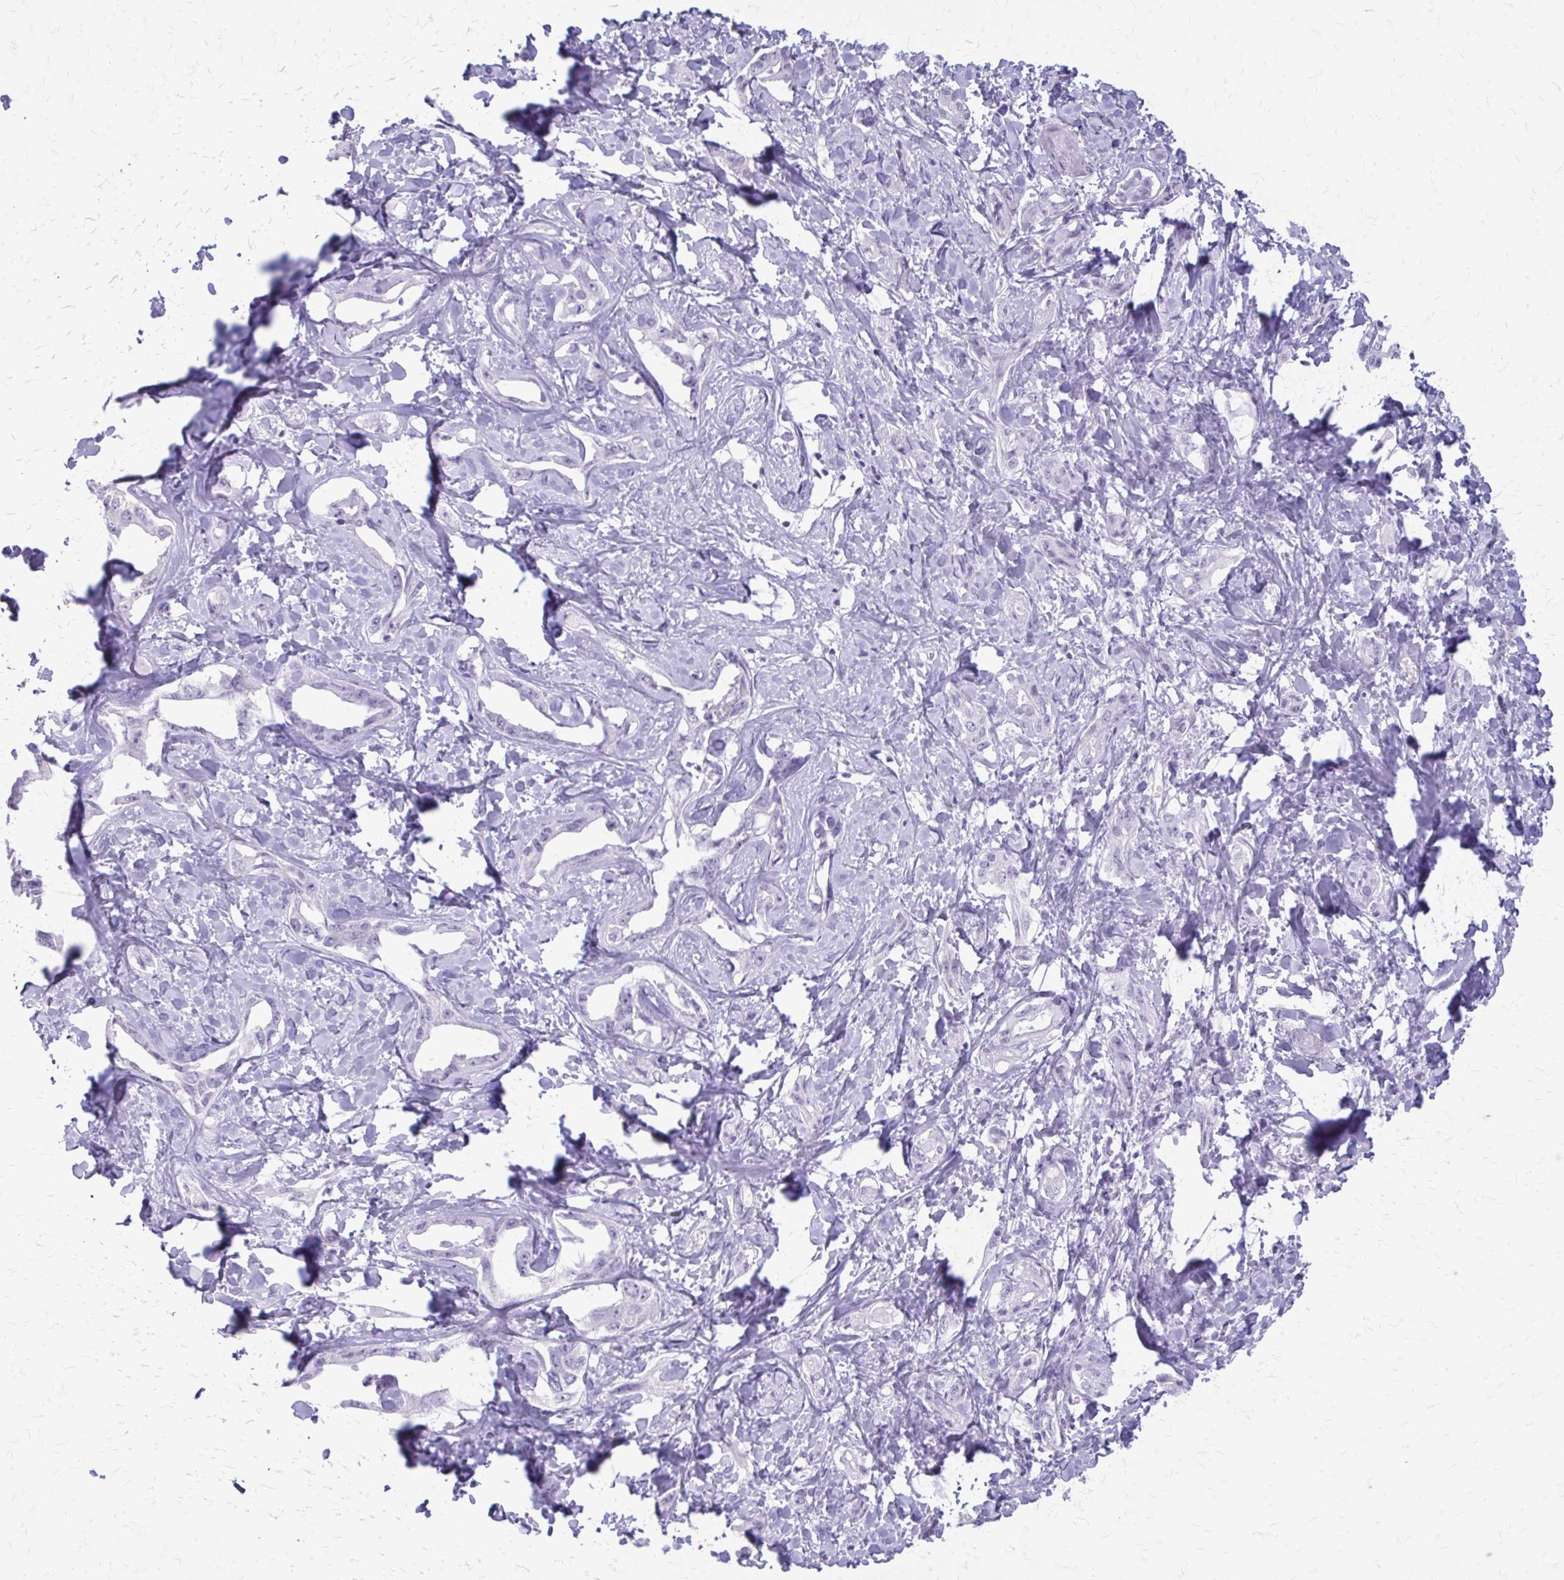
{"staining": {"intensity": "negative", "quantity": "none", "location": "none"}, "tissue": "liver cancer", "cell_type": "Tumor cells", "image_type": "cancer", "snomed": [{"axis": "morphology", "description": "Cholangiocarcinoma"}, {"axis": "topography", "description": "Liver"}], "caption": "Immunohistochemistry micrograph of liver cholangiocarcinoma stained for a protein (brown), which demonstrates no positivity in tumor cells.", "gene": "KRT5", "patient": {"sex": "male", "age": 59}}